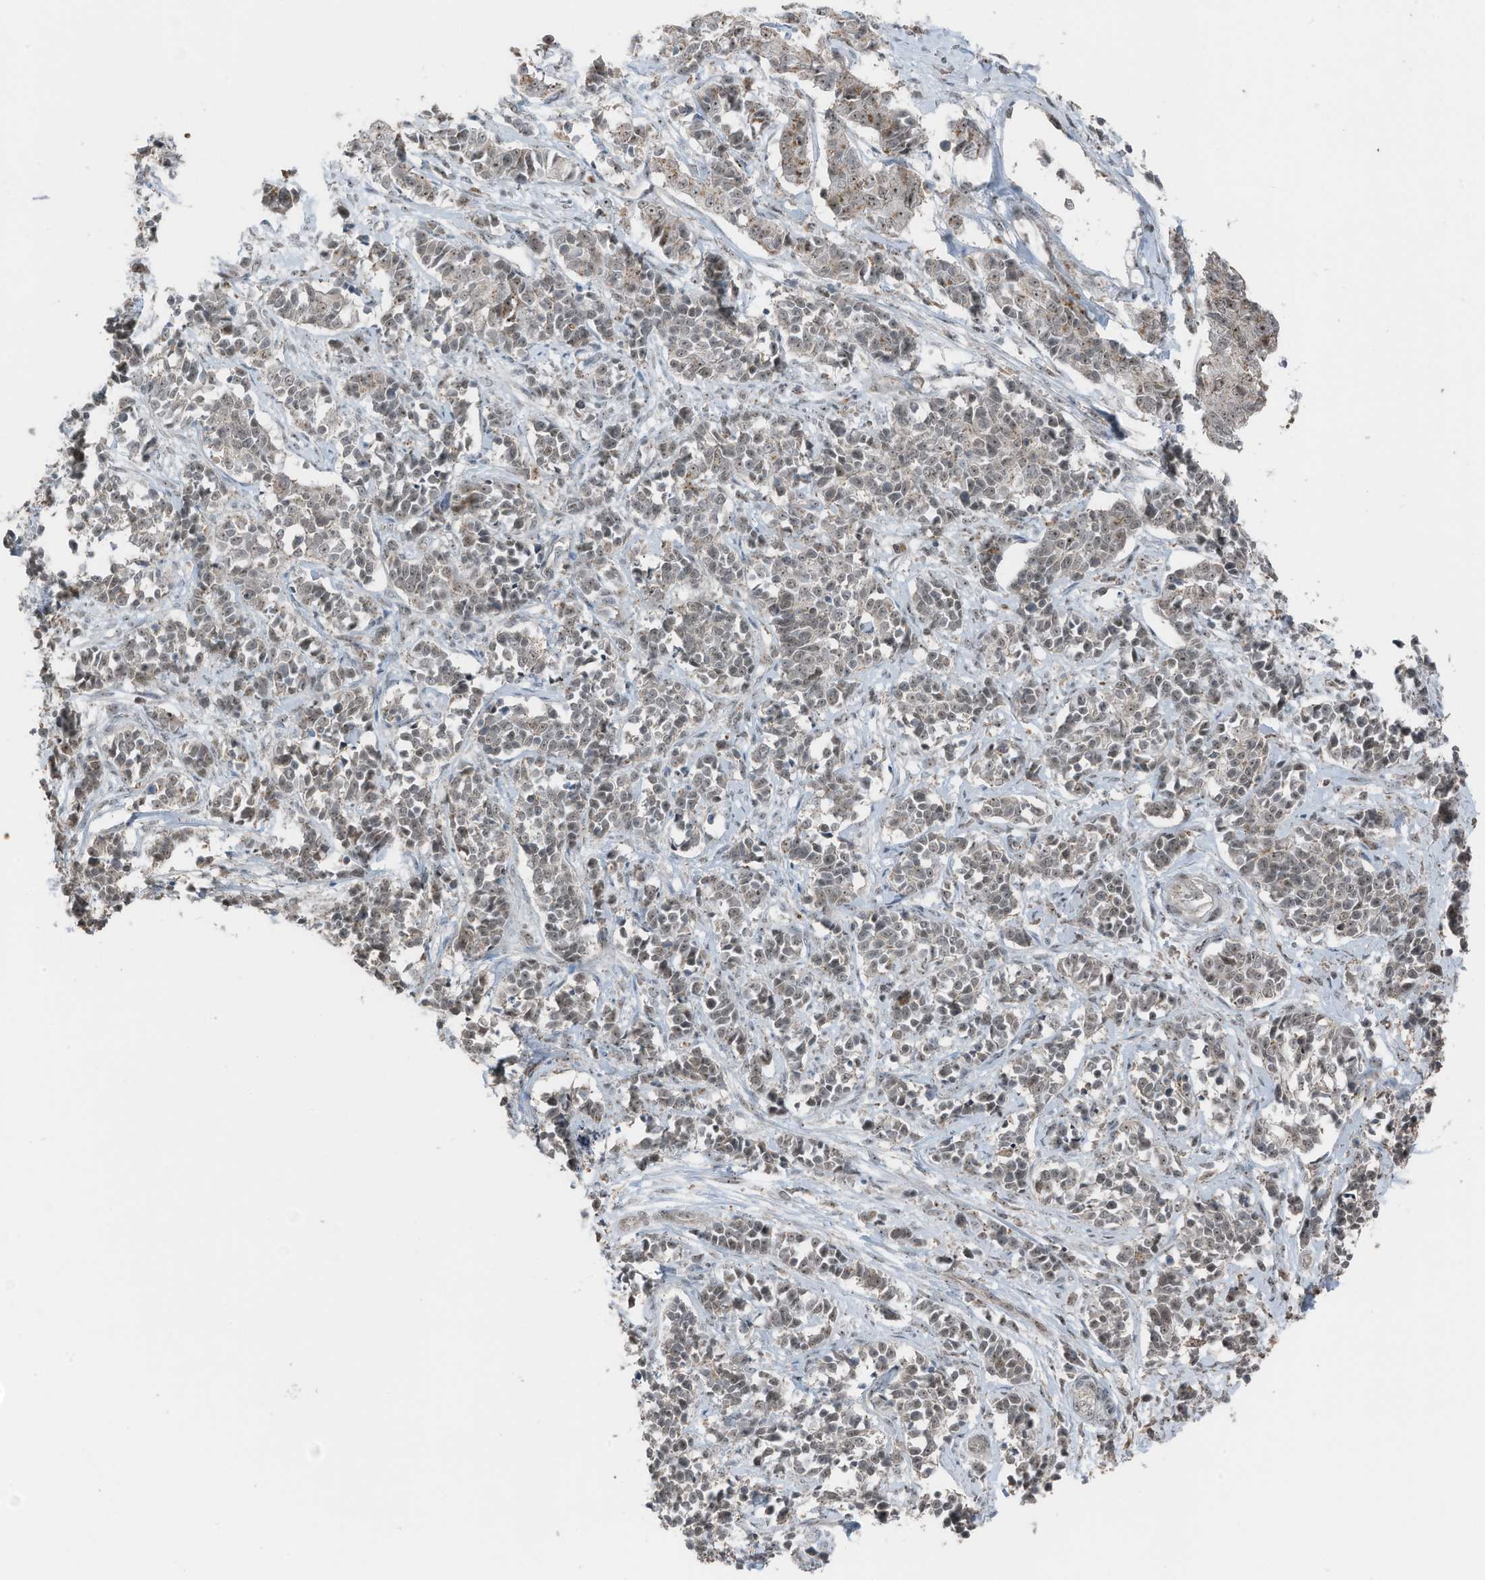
{"staining": {"intensity": "weak", "quantity": "25%-75%", "location": "nuclear"}, "tissue": "cervical cancer", "cell_type": "Tumor cells", "image_type": "cancer", "snomed": [{"axis": "morphology", "description": "Normal tissue, NOS"}, {"axis": "morphology", "description": "Squamous cell carcinoma, NOS"}, {"axis": "topography", "description": "Cervix"}], "caption": "Tumor cells exhibit low levels of weak nuclear staining in about 25%-75% of cells in human cervical cancer (squamous cell carcinoma).", "gene": "UTP3", "patient": {"sex": "female", "age": 35}}